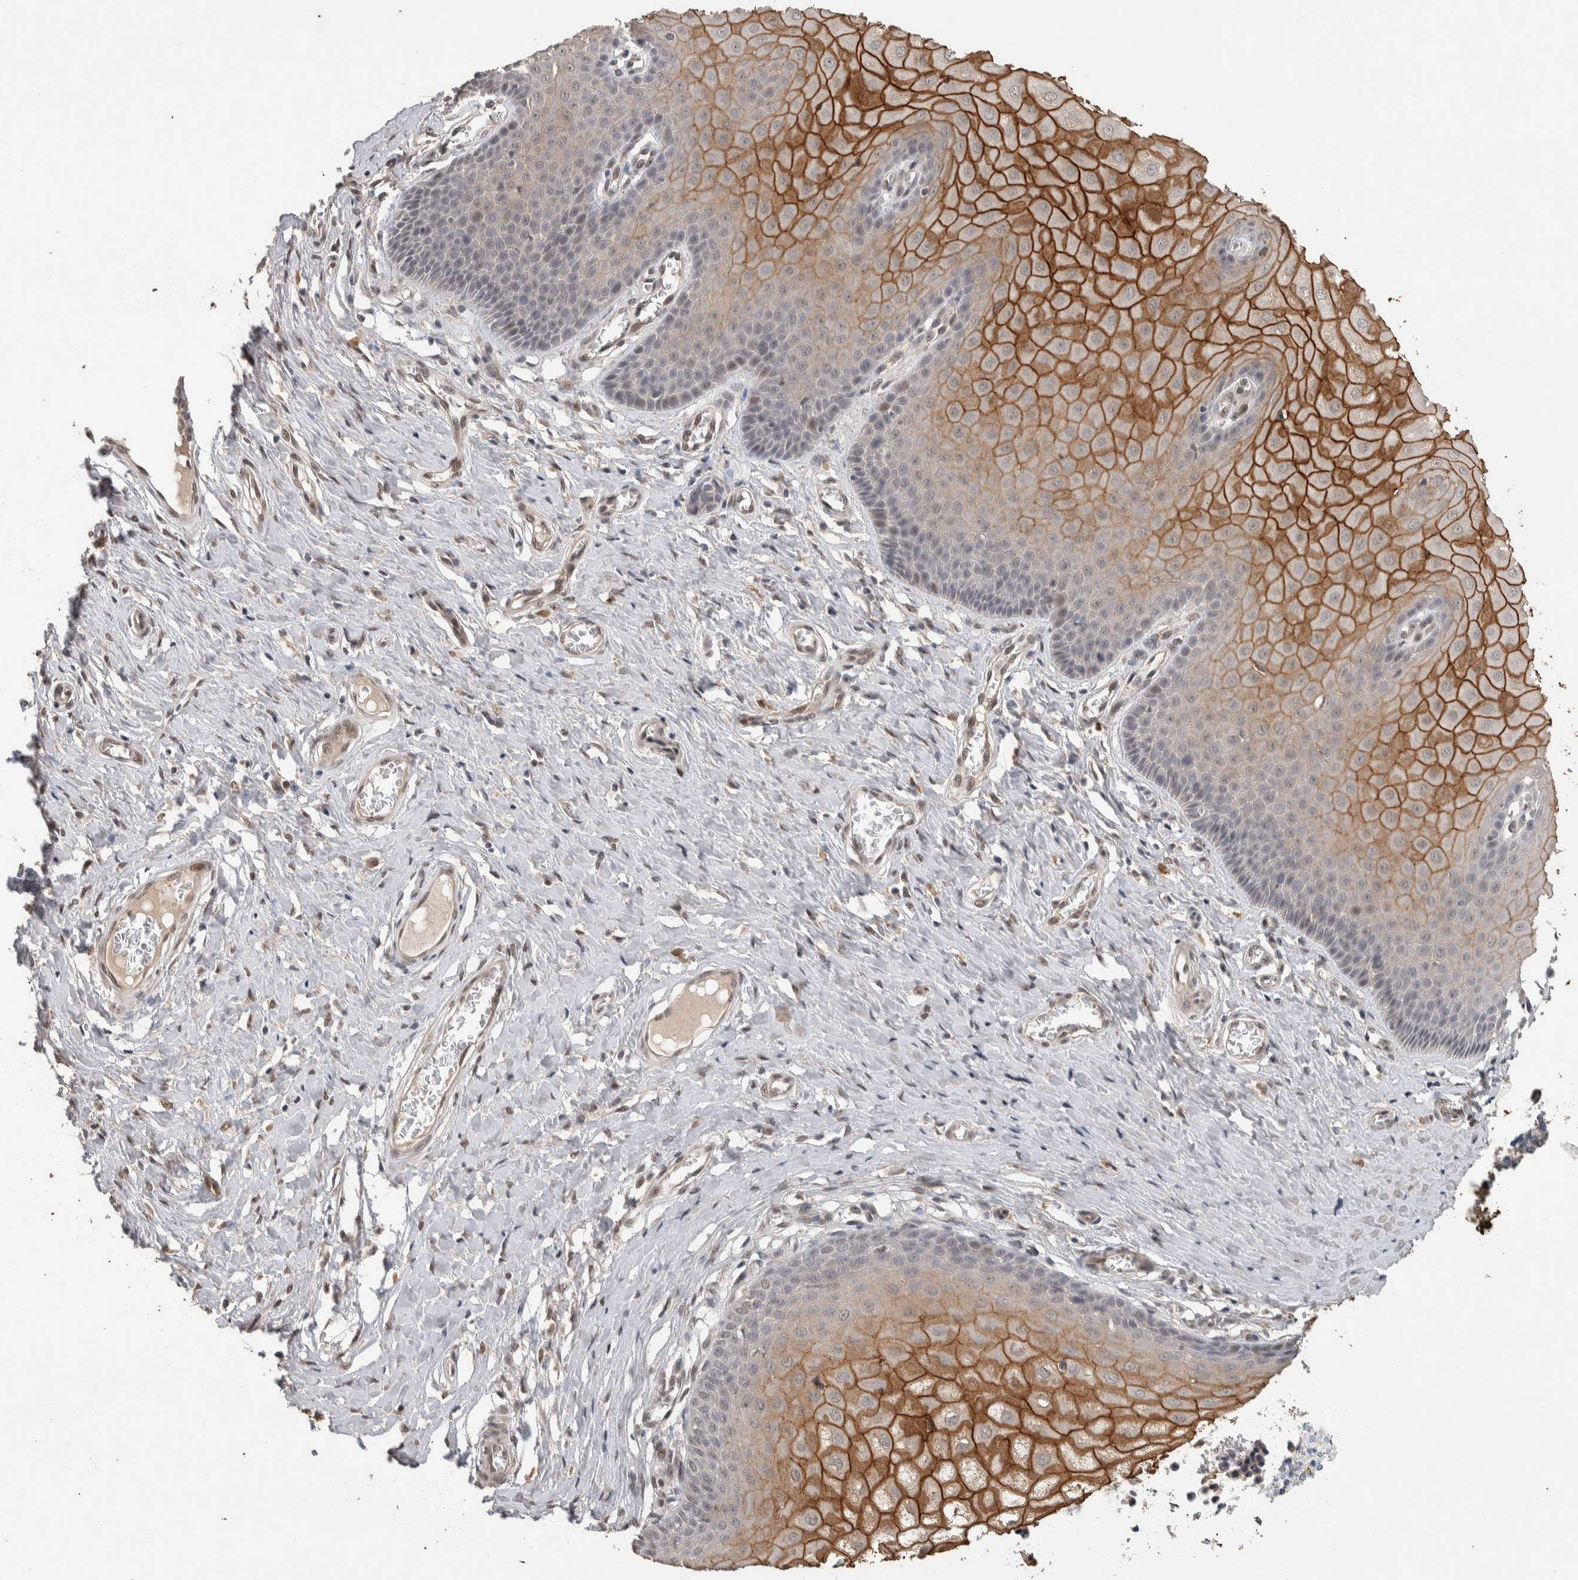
{"staining": {"intensity": "strong", "quantity": ">75%", "location": "cytoplasmic/membranous"}, "tissue": "cervix", "cell_type": "Squamous epithelial cells", "image_type": "normal", "snomed": [{"axis": "morphology", "description": "Normal tissue, NOS"}, {"axis": "topography", "description": "Cervix"}], "caption": "About >75% of squamous epithelial cells in normal human cervix reveal strong cytoplasmic/membranous protein staining as visualized by brown immunohistochemical staining.", "gene": "CYSRT1", "patient": {"sex": "female", "age": 55}}